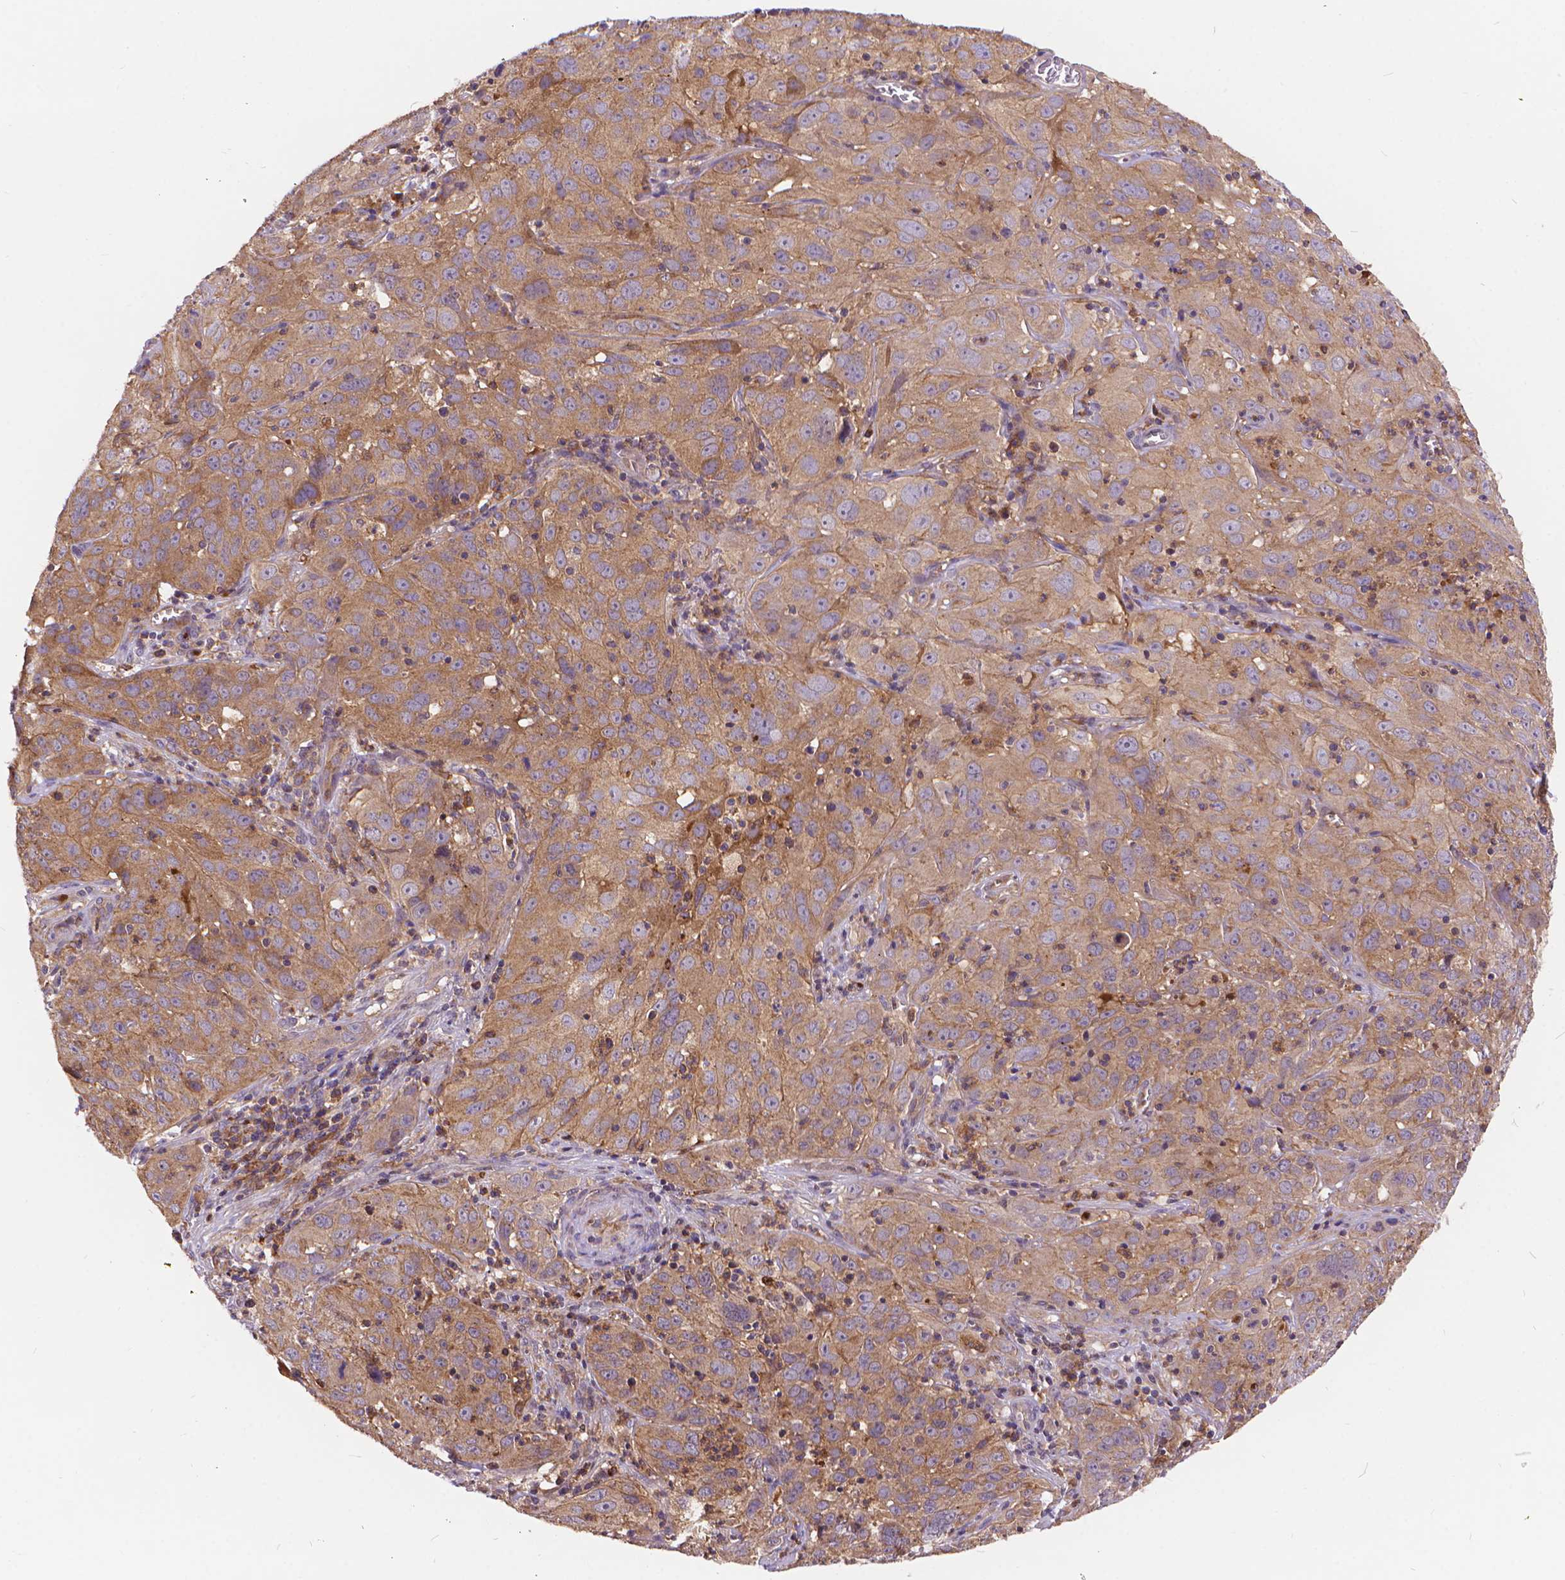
{"staining": {"intensity": "weak", "quantity": ">75%", "location": "cytoplasmic/membranous"}, "tissue": "cervical cancer", "cell_type": "Tumor cells", "image_type": "cancer", "snomed": [{"axis": "morphology", "description": "Squamous cell carcinoma, NOS"}, {"axis": "topography", "description": "Cervix"}], "caption": "Immunohistochemical staining of cervical cancer (squamous cell carcinoma) demonstrates low levels of weak cytoplasmic/membranous protein staining in about >75% of tumor cells.", "gene": "ARAP1", "patient": {"sex": "female", "age": 32}}